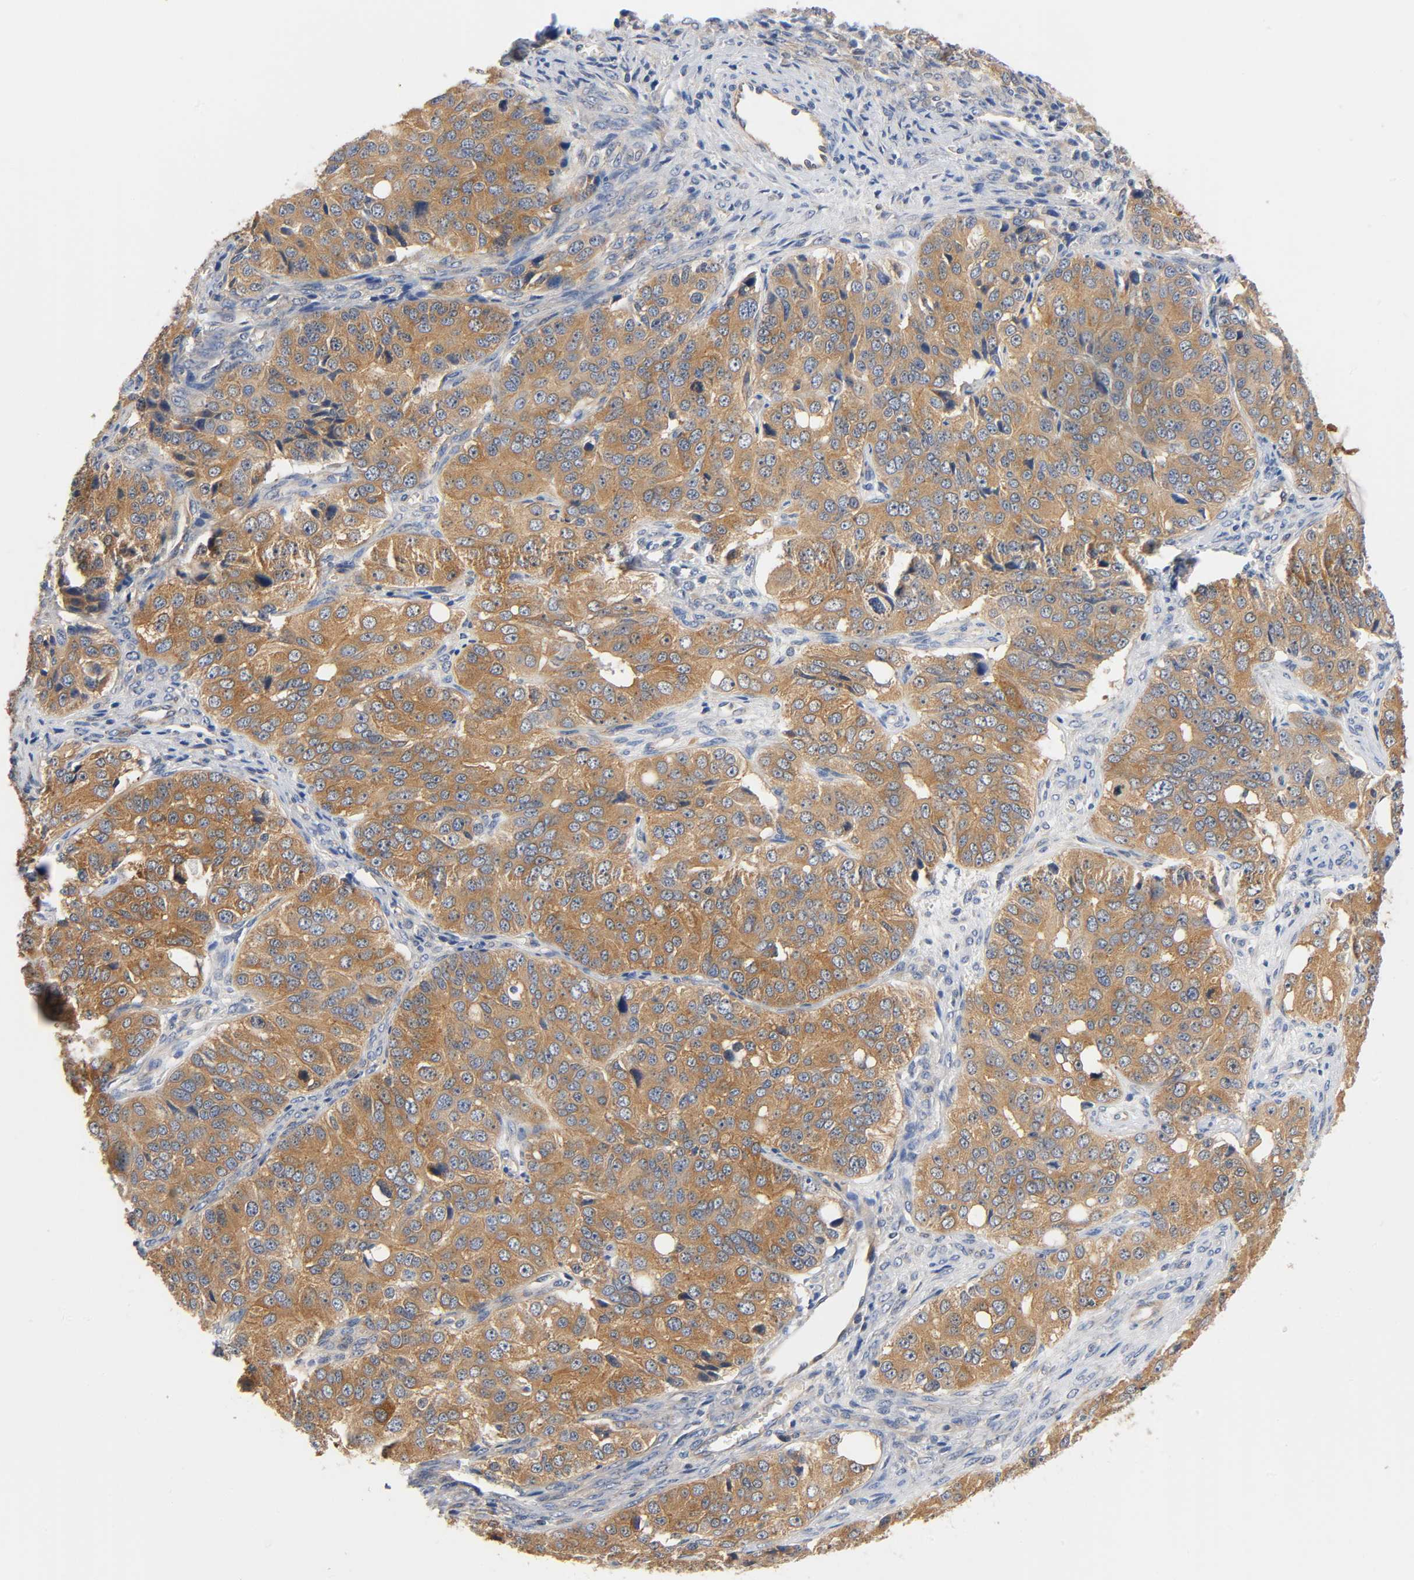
{"staining": {"intensity": "strong", "quantity": ">75%", "location": "cytoplasmic/membranous"}, "tissue": "ovarian cancer", "cell_type": "Tumor cells", "image_type": "cancer", "snomed": [{"axis": "morphology", "description": "Carcinoma, endometroid"}, {"axis": "topography", "description": "Ovary"}], "caption": "An image of ovarian cancer (endometroid carcinoma) stained for a protein exhibits strong cytoplasmic/membranous brown staining in tumor cells.", "gene": "PRKAB1", "patient": {"sex": "female", "age": 51}}